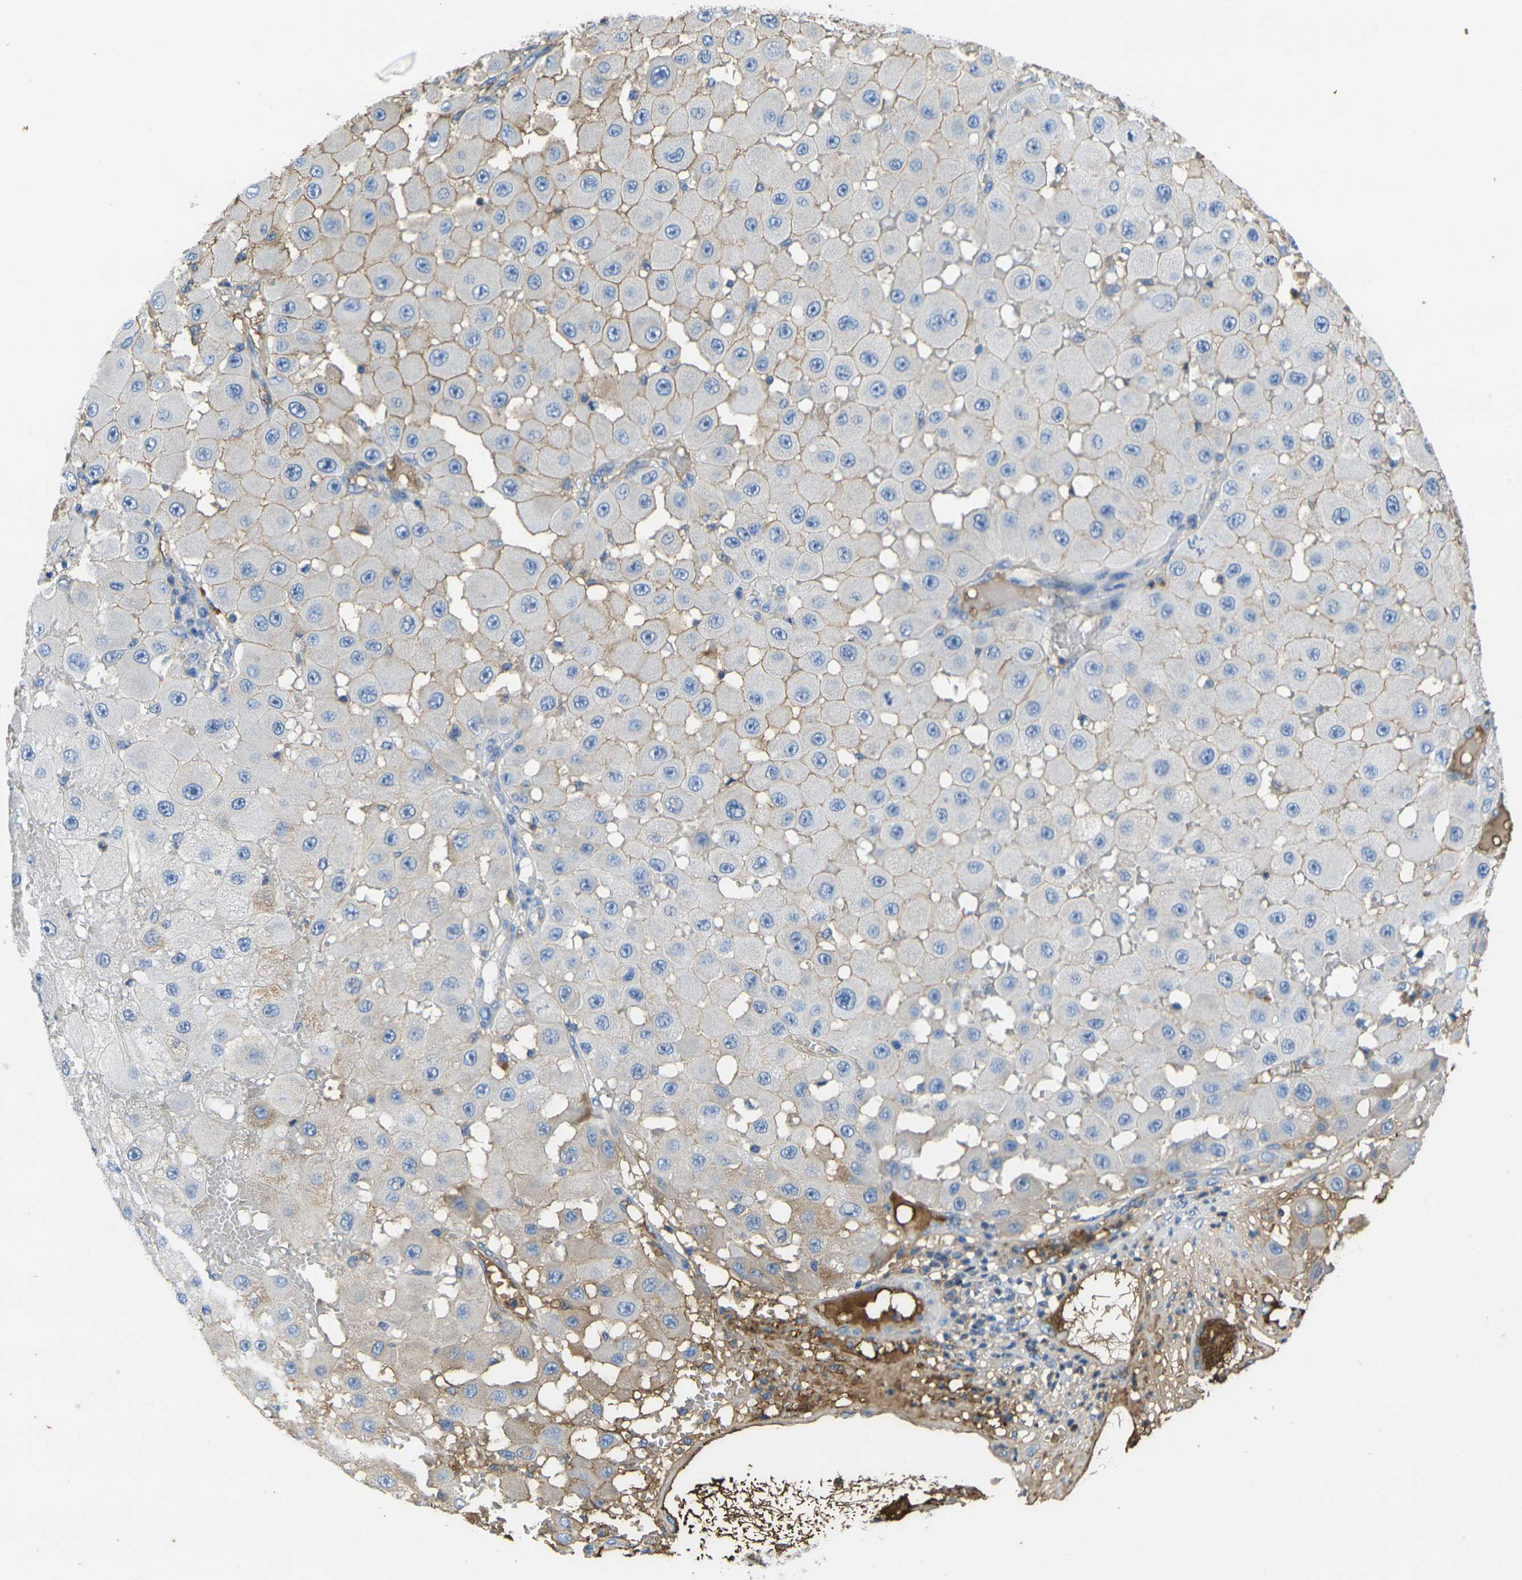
{"staining": {"intensity": "weak", "quantity": "25%-75%", "location": "cytoplasmic/membranous"}, "tissue": "melanoma", "cell_type": "Tumor cells", "image_type": "cancer", "snomed": [{"axis": "morphology", "description": "Malignant melanoma, NOS"}, {"axis": "topography", "description": "Skin"}], "caption": "Protein expression by IHC shows weak cytoplasmic/membranous positivity in approximately 25%-75% of tumor cells in melanoma. The staining is performed using DAB brown chromogen to label protein expression. The nuclei are counter-stained blue using hematoxylin.", "gene": "GREM2", "patient": {"sex": "female", "age": 81}}